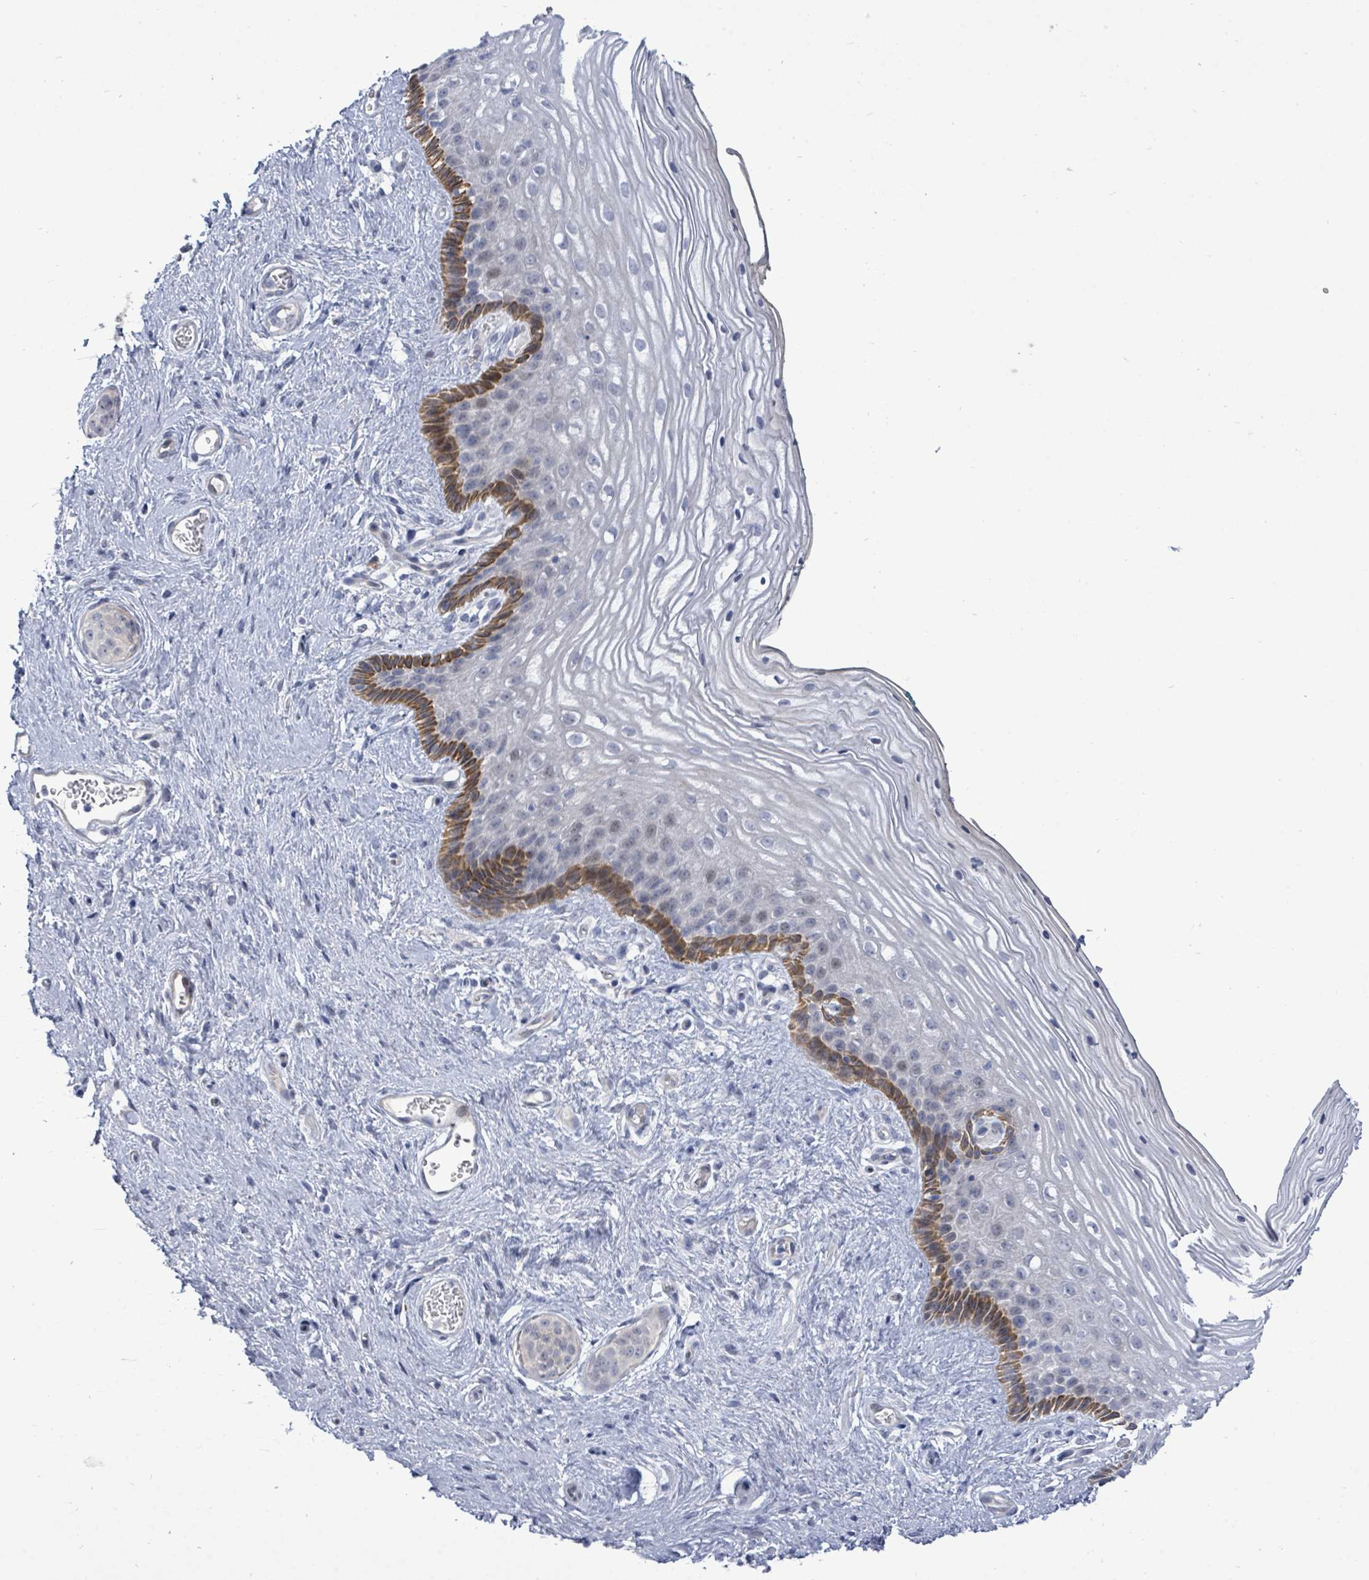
{"staining": {"intensity": "moderate", "quantity": "<25%", "location": "cytoplasmic/membranous"}, "tissue": "vagina", "cell_type": "Squamous epithelial cells", "image_type": "normal", "snomed": [{"axis": "morphology", "description": "Normal tissue, NOS"}, {"axis": "topography", "description": "Vagina"}], "caption": "Immunohistochemical staining of unremarkable vagina reveals <25% levels of moderate cytoplasmic/membranous protein staining in about <25% of squamous epithelial cells. (IHC, brightfield microscopy, high magnification).", "gene": "CT45A10", "patient": {"sex": "female", "age": 47}}